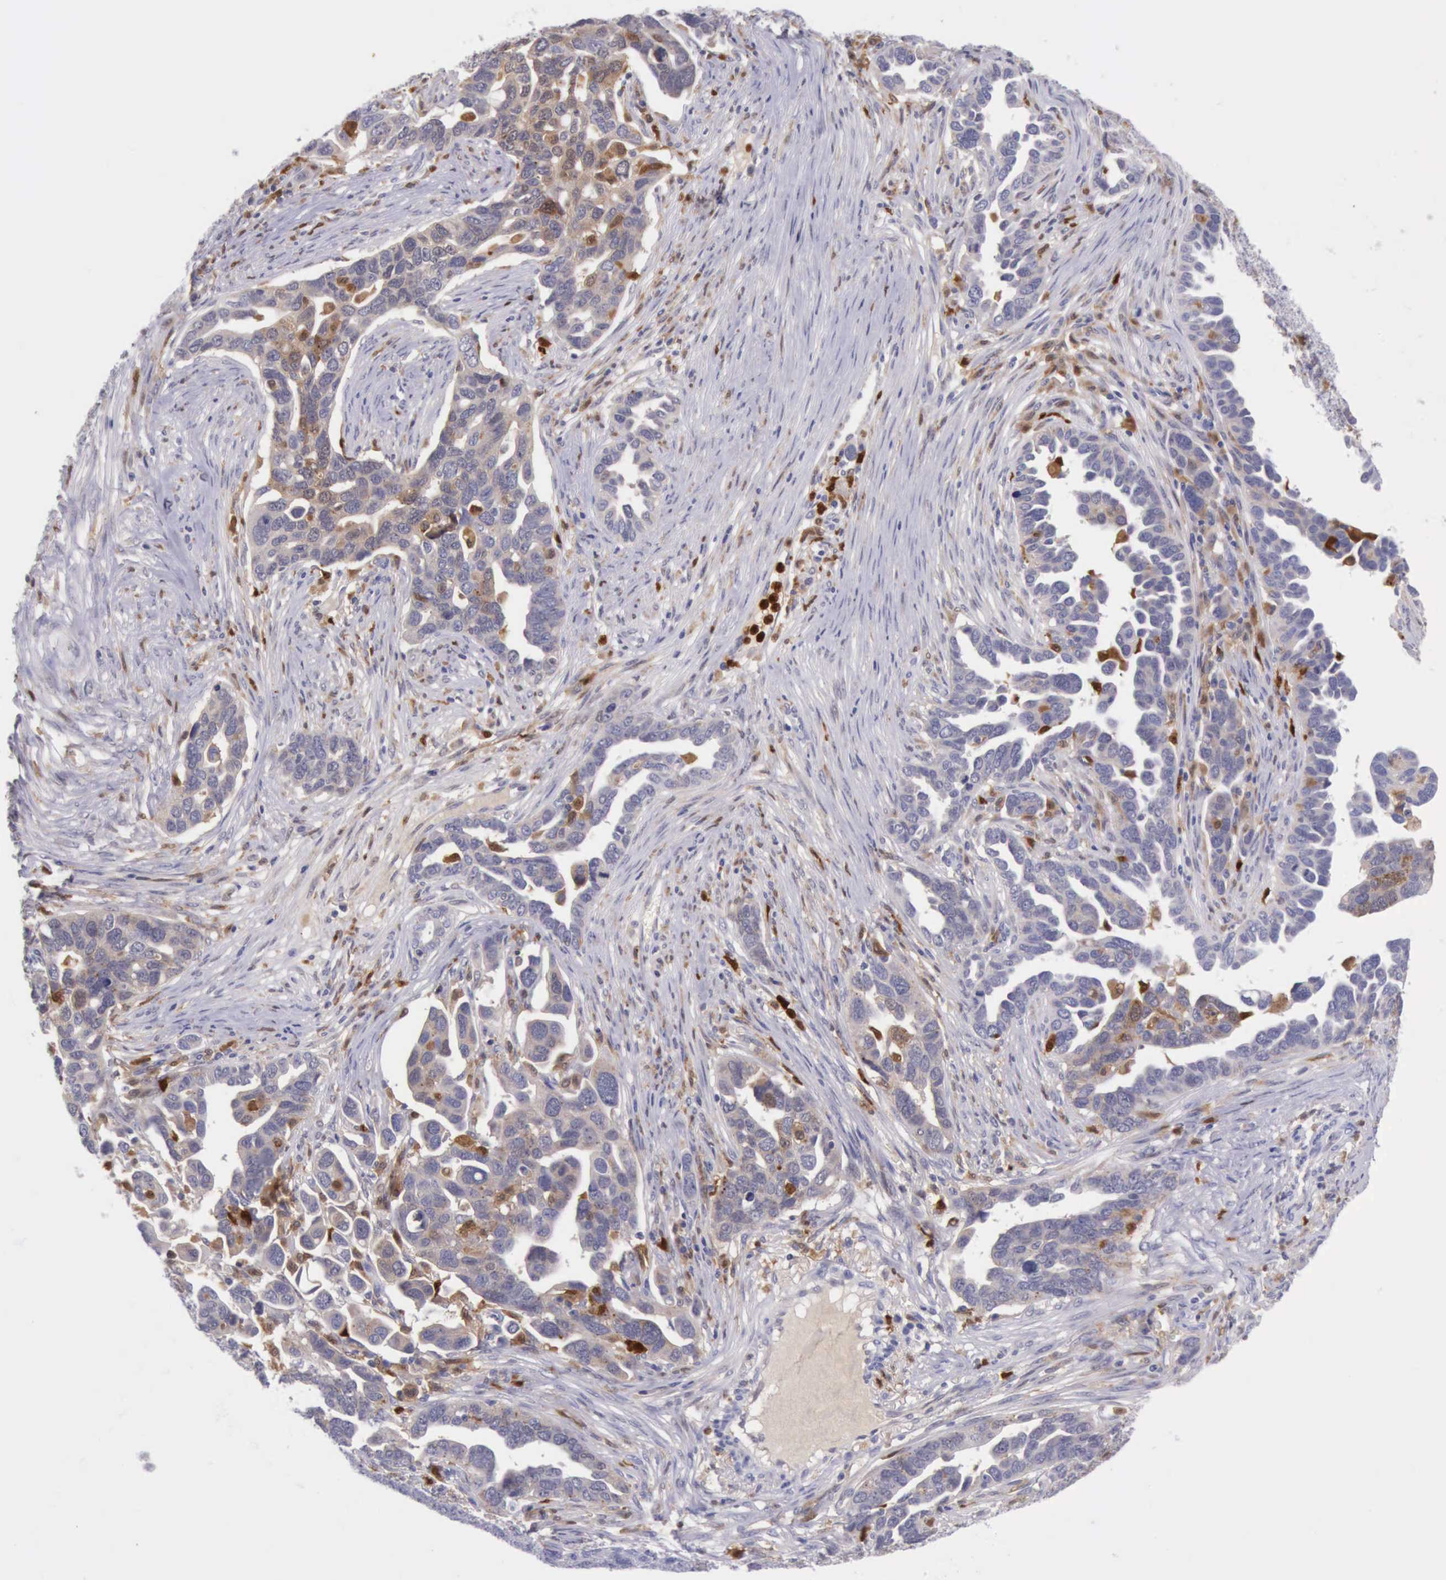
{"staining": {"intensity": "negative", "quantity": "none", "location": "none"}, "tissue": "ovarian cancer", "cell_type": "Tumor cells", "image_type": "cancer", "snomed": [{"axis": "morphology", "description": "Cystadenocarcinoma, serous, NOS"}, {"axis": "topography", "description": "Ovary"}], "caption": "Micrograph shows no significant protein expression in tumor cells of ovarian serous cystadenocarcinoma.", "gene": "CSTA", "patient": {"sex": "female", "age": 54}}